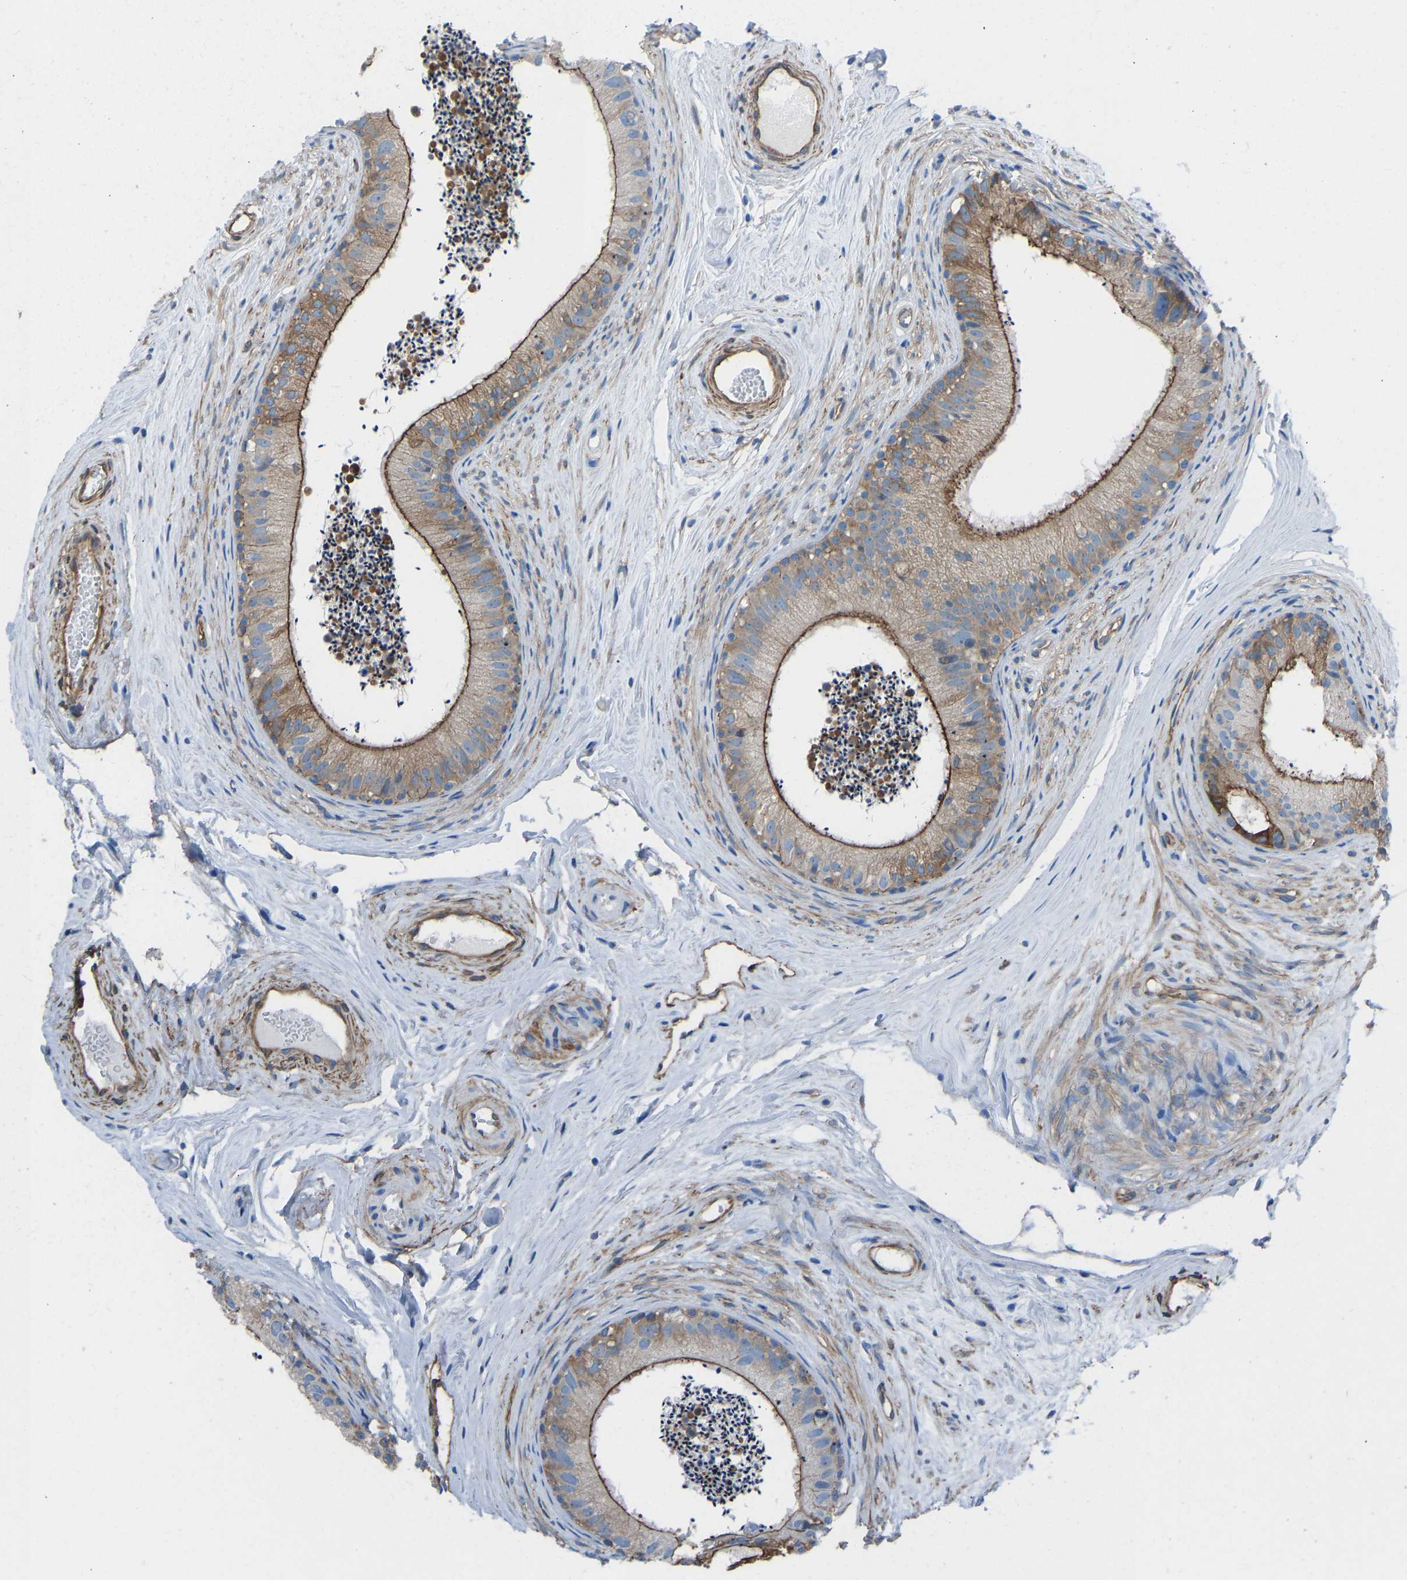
{"staining": {"intensity": "moderate", "quantity": ">75%", "location": "cytoplasmic/membranous"}, "tissue": "epididymis", "cell_type": "Glandular cells", "image_type": "normal", "snomed": [{"axis": "morphology", "description": "Normal tissue, NOS"}, {"axis": "topography", "description": "Epididymis"}], "caption": "A micrograph showing moderate cytoplasmic/membranous staining in approximately >75% of glandular cells in benign epididymis, as visualized by brown immunohistochemical staining.", "gene": "MYH10", "patient": {"sex": "male", "age": 56}}